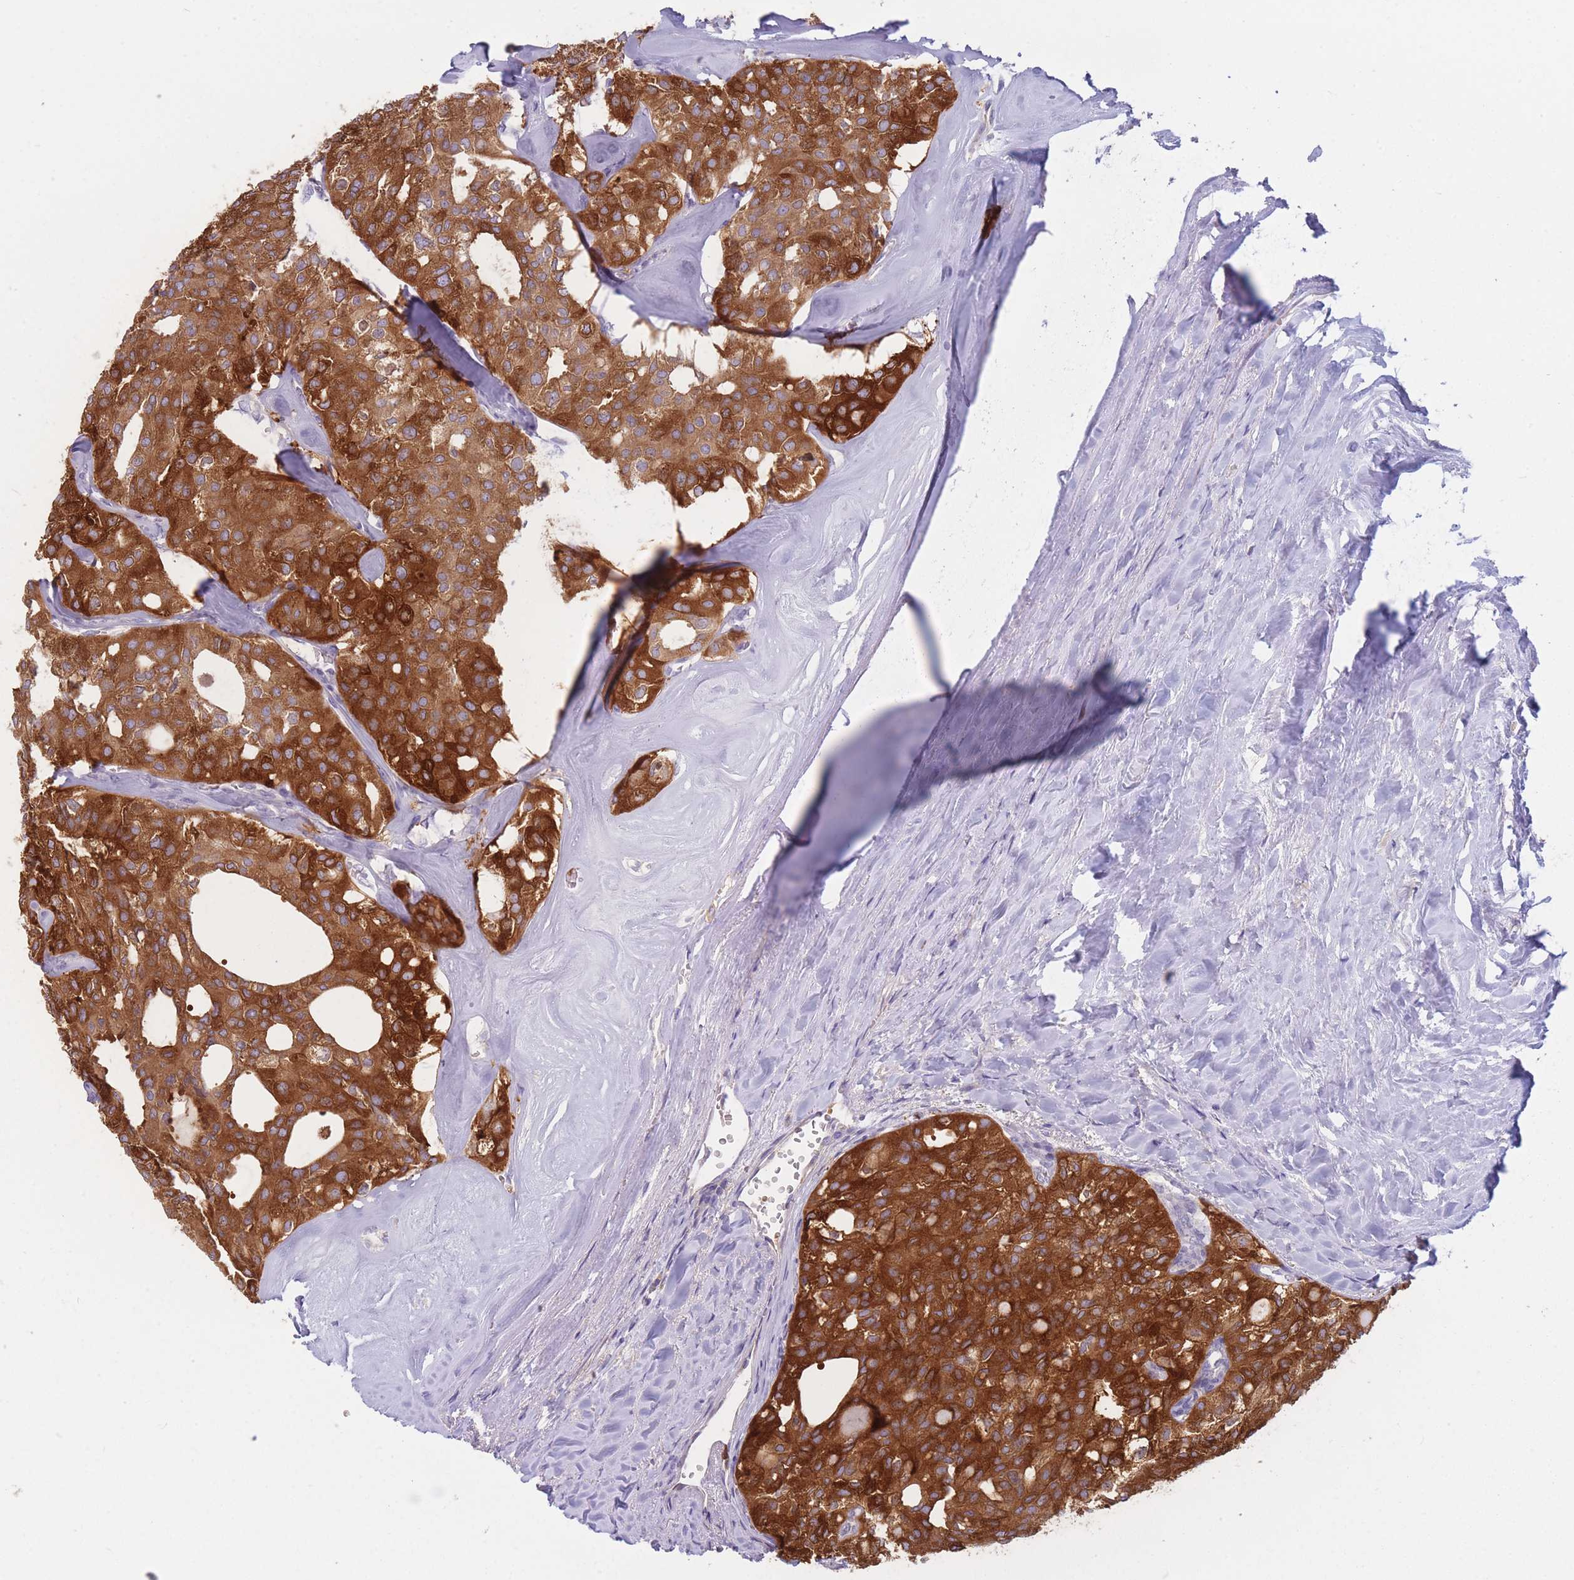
{"staining": {"intensity": "strong", "quantity": ">75%", "location": "cytoplasmic/membranous"}, "tissue": "thyroid cancer", "cell_type": "Tumor cells", "image_type": "cancer", "snomed": [{"axis": "morphology", "description": "Follicular adenoma carcinoma, NOS"}, {"axis": "topography", "description": "Thyroid gland"}], "caption": "The histopathology image reveals staining of thyroid cancer, revealing strong cytoplasmic/membranous protein staining (brown color) within tumor cells.", "gene": "ST3GAL4", "patient": {"sex": "male", "age": 75}}